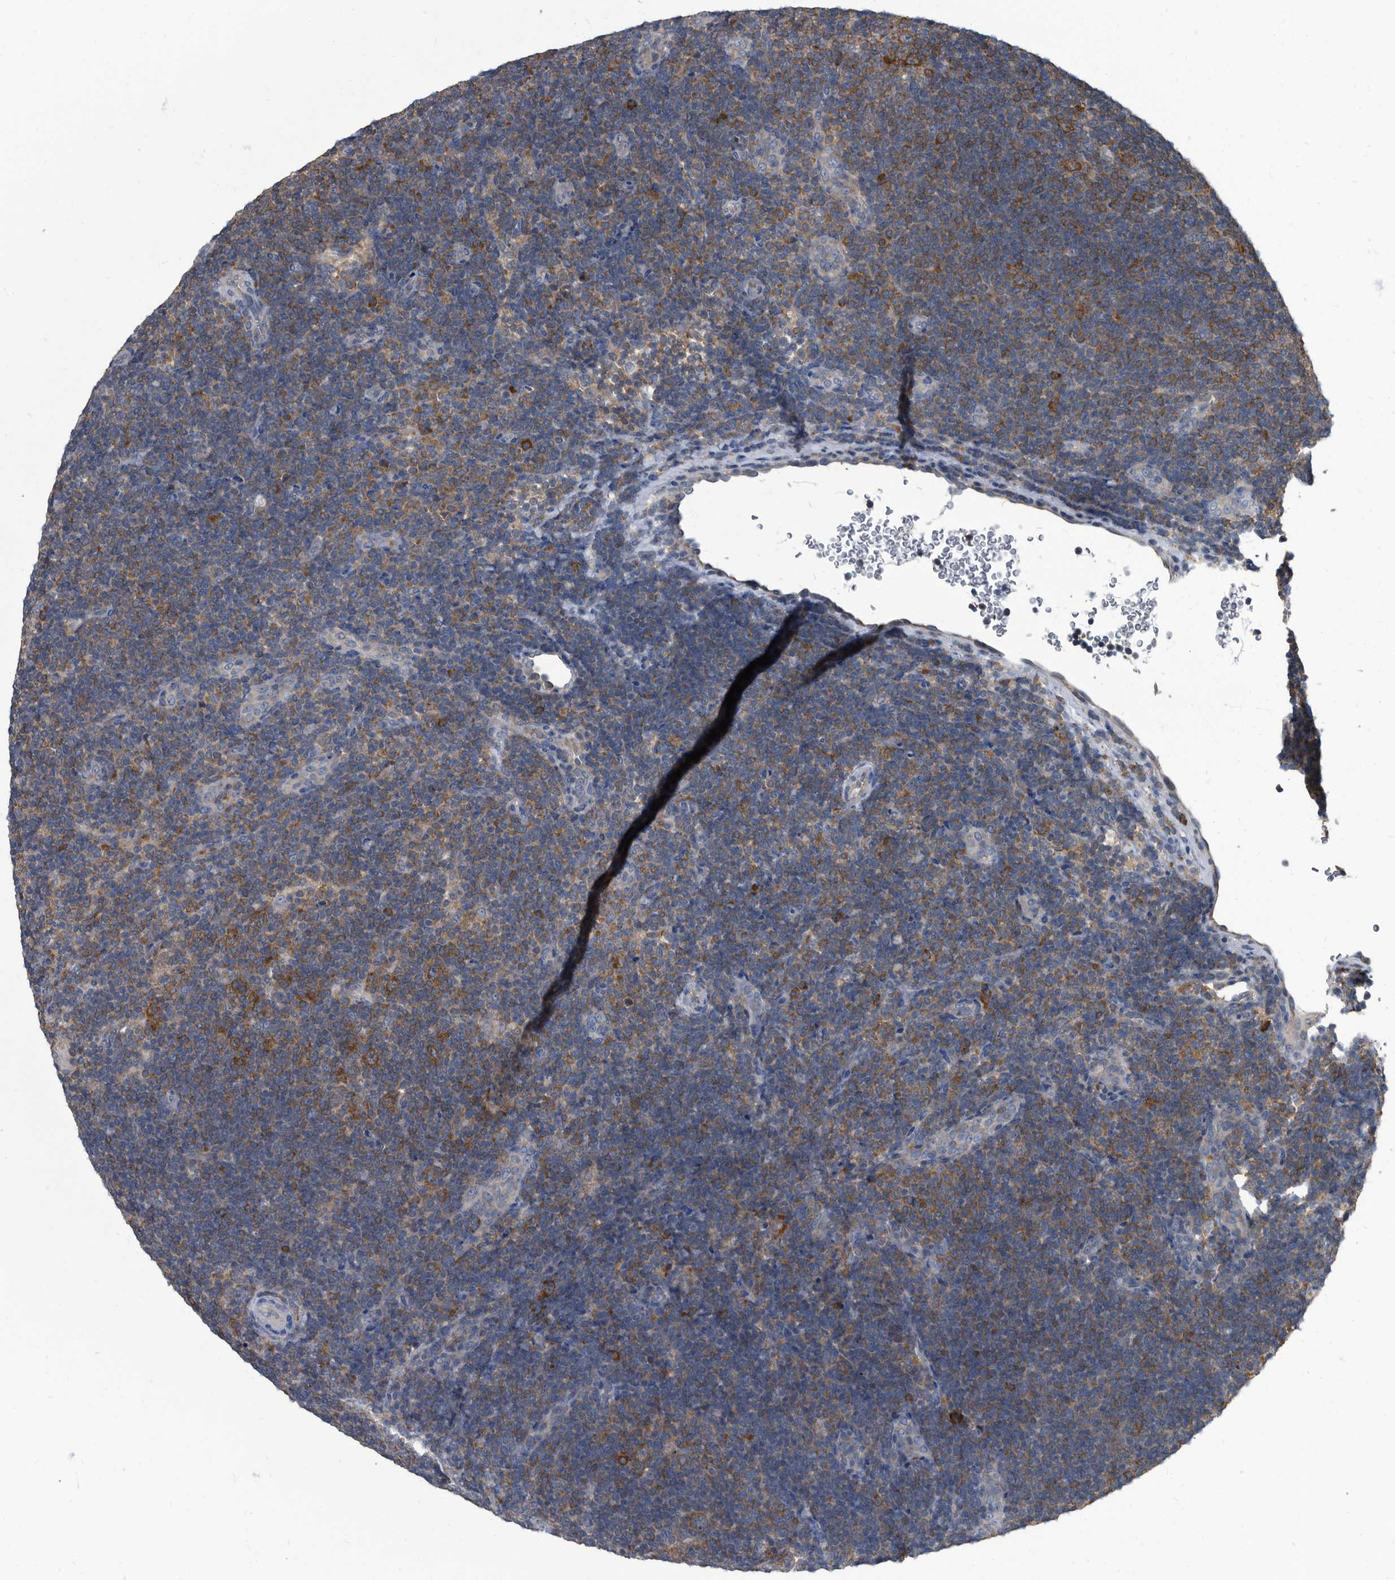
{"staining": {"intensity": "moderate", "quantity": ">75%", "location": "cytoplasmic/membranous"}, "tissue": "lymphoma", "cell_type": "Tumor cells", "image_type": "cancer", "snomed": [{"axis": "morphology", "description": "Hodgkin's disease, NOS"}, {"axis": "topography", "description": "Lymph node"}], "caption": "Immunohistochemical staining of human Hodgkin's disease shows medium levels of moderate cytoplasmic/membranous expression in approximately >75% of tumor cells. Using DAB (brown) and hematoxylin (blue) stains, captured at high magnification using brightfield microscopy.", "gene": "CDV3", "patient": {"sex": "female", "age": 57}}